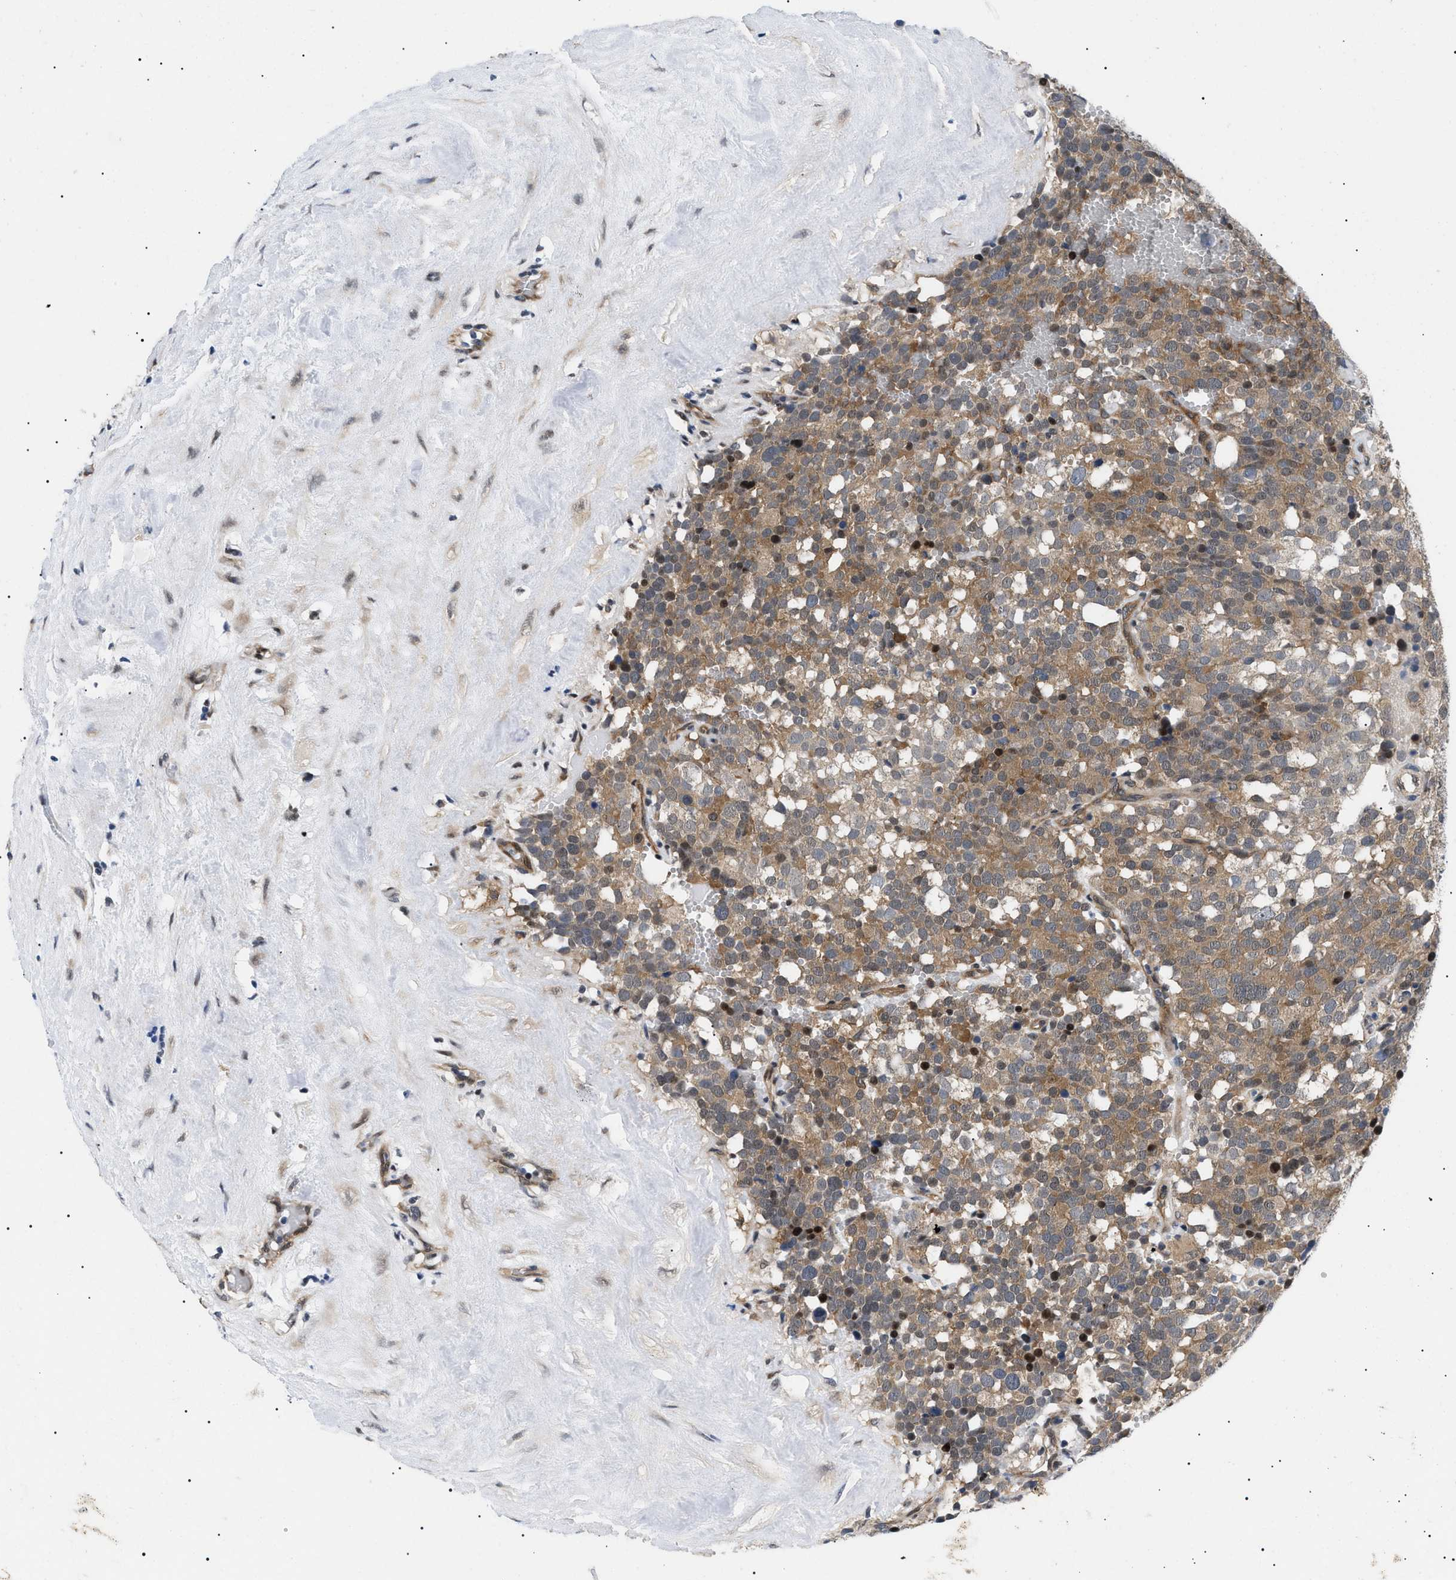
{"staining": {"intensity": "moderate", "quantity": ">75%", "location": "cytoplasmic/membranous,nuclear"}, "tissue": "testis cancer", "cell_type": "Tumor cells", "image_type": "cancer", "snomed": [{"axis": "morphology", "description": "Seminoma, NOS"}, {"axis": "topography", "description": "Testis"}], "caption": "The immunohistochemical stain shows moderate cytoplasmic/membranous and nuclear staining in tumor cells of testis cancer tissue. The staining was performed using DAB to visualize the protein expression in brown, while the nuclei were stained in blue with hematoxylin (Magnification: 20x).", "gene": "GARRE1", "patient": {"sex": "male", "age": 71}}